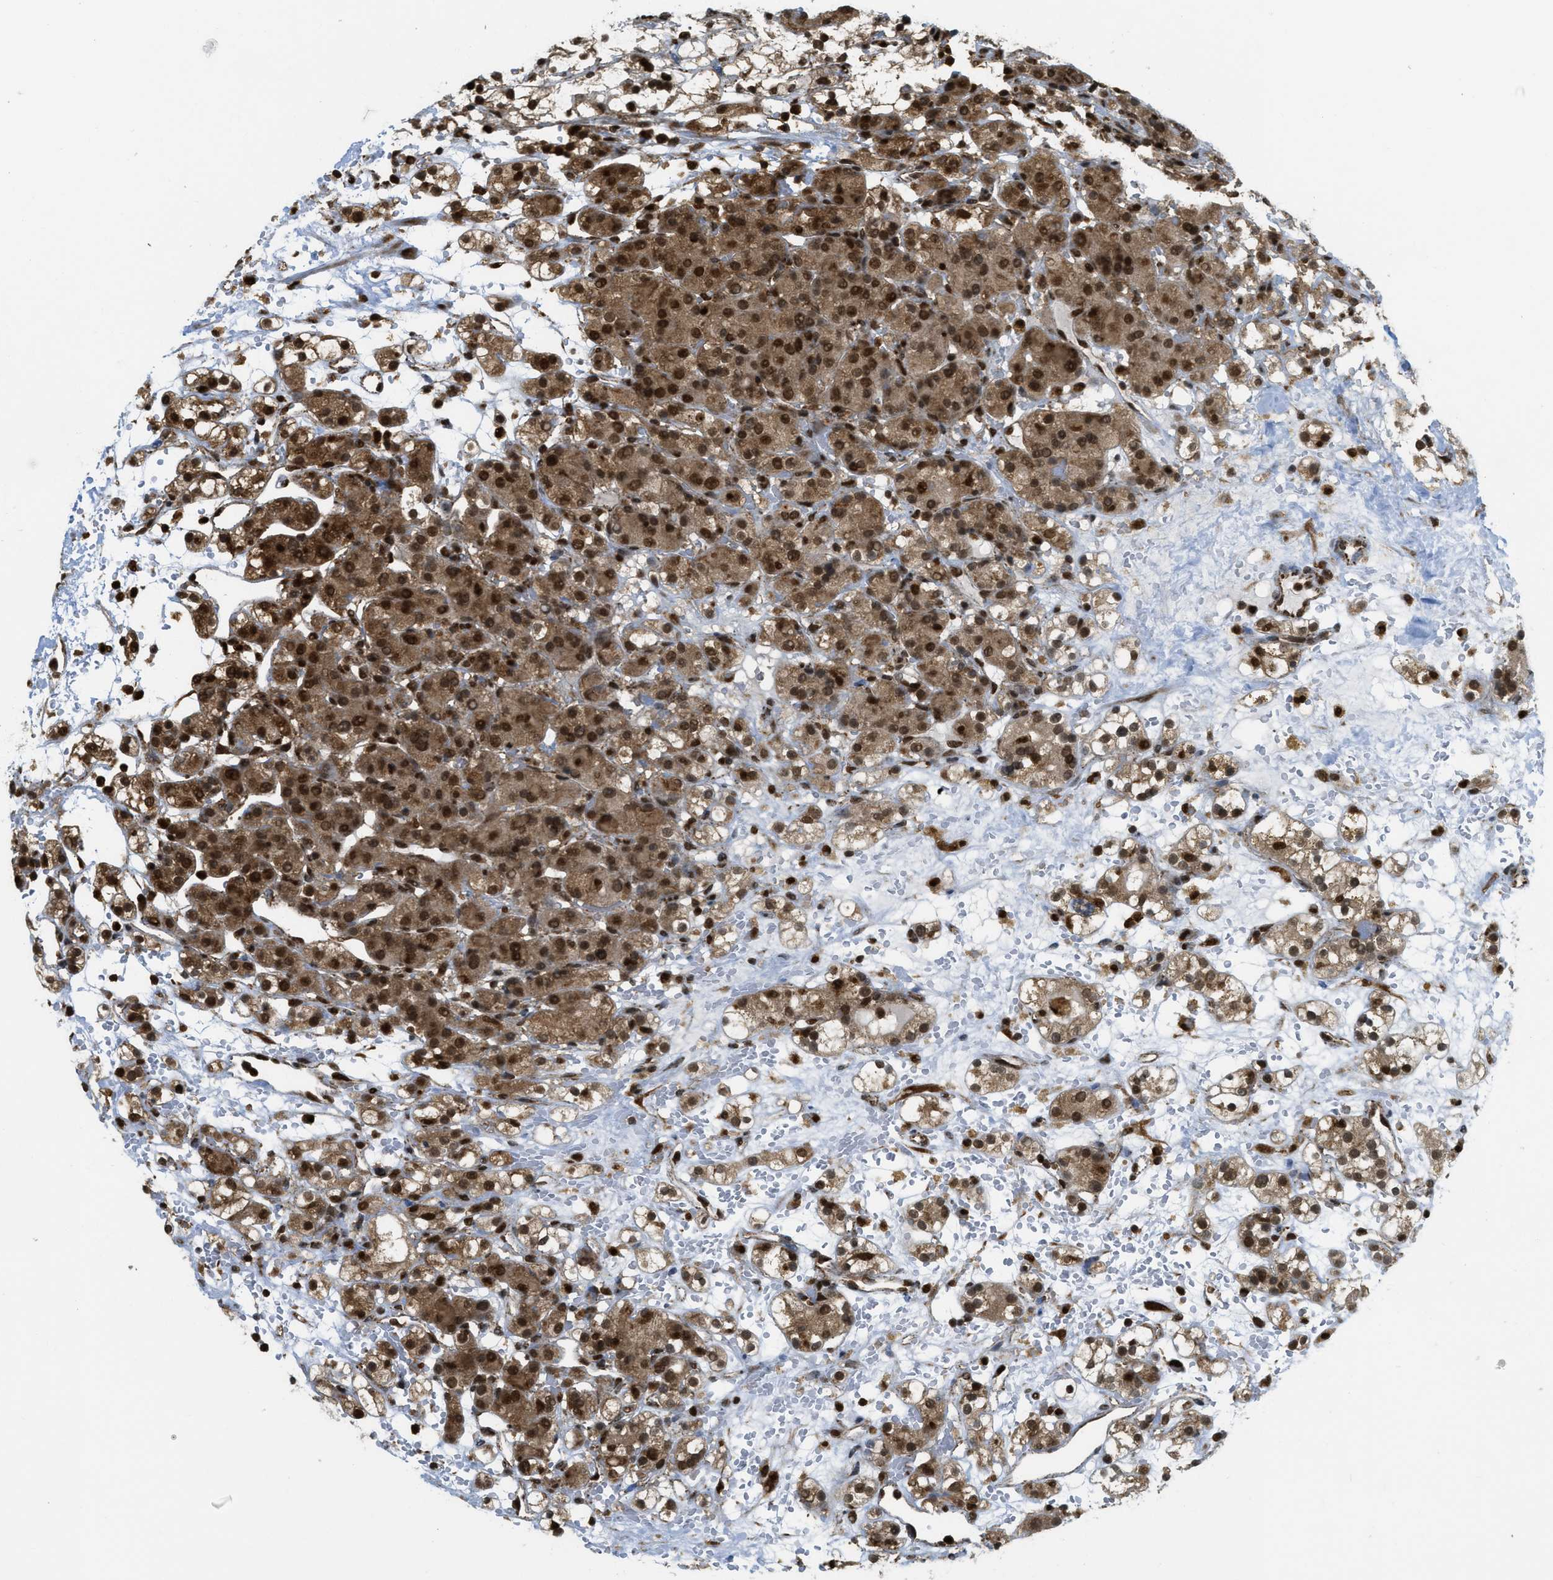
{"staining": {"intensity": "strong", "quantity": ">75%", "location": "cytoplasmic/membranous,nuclear"}, "tissue": "renal cancer", "cell_type": "Tumor cells", "image_type": "cancer", "snomed": [{"axis": "morphology", "description": "Adenocarcinoma, NOS"}, {"axis": "topography", "description": "Kidney"}], "caption": "About >75% of tumor cells in renal cancer show strong cytoplasmic/membranous and nuclear protein staining as visualized by brown immunohistochemical staining.", "gene": "TNPO1", "patient": {"sex": "male", "age": 61}}